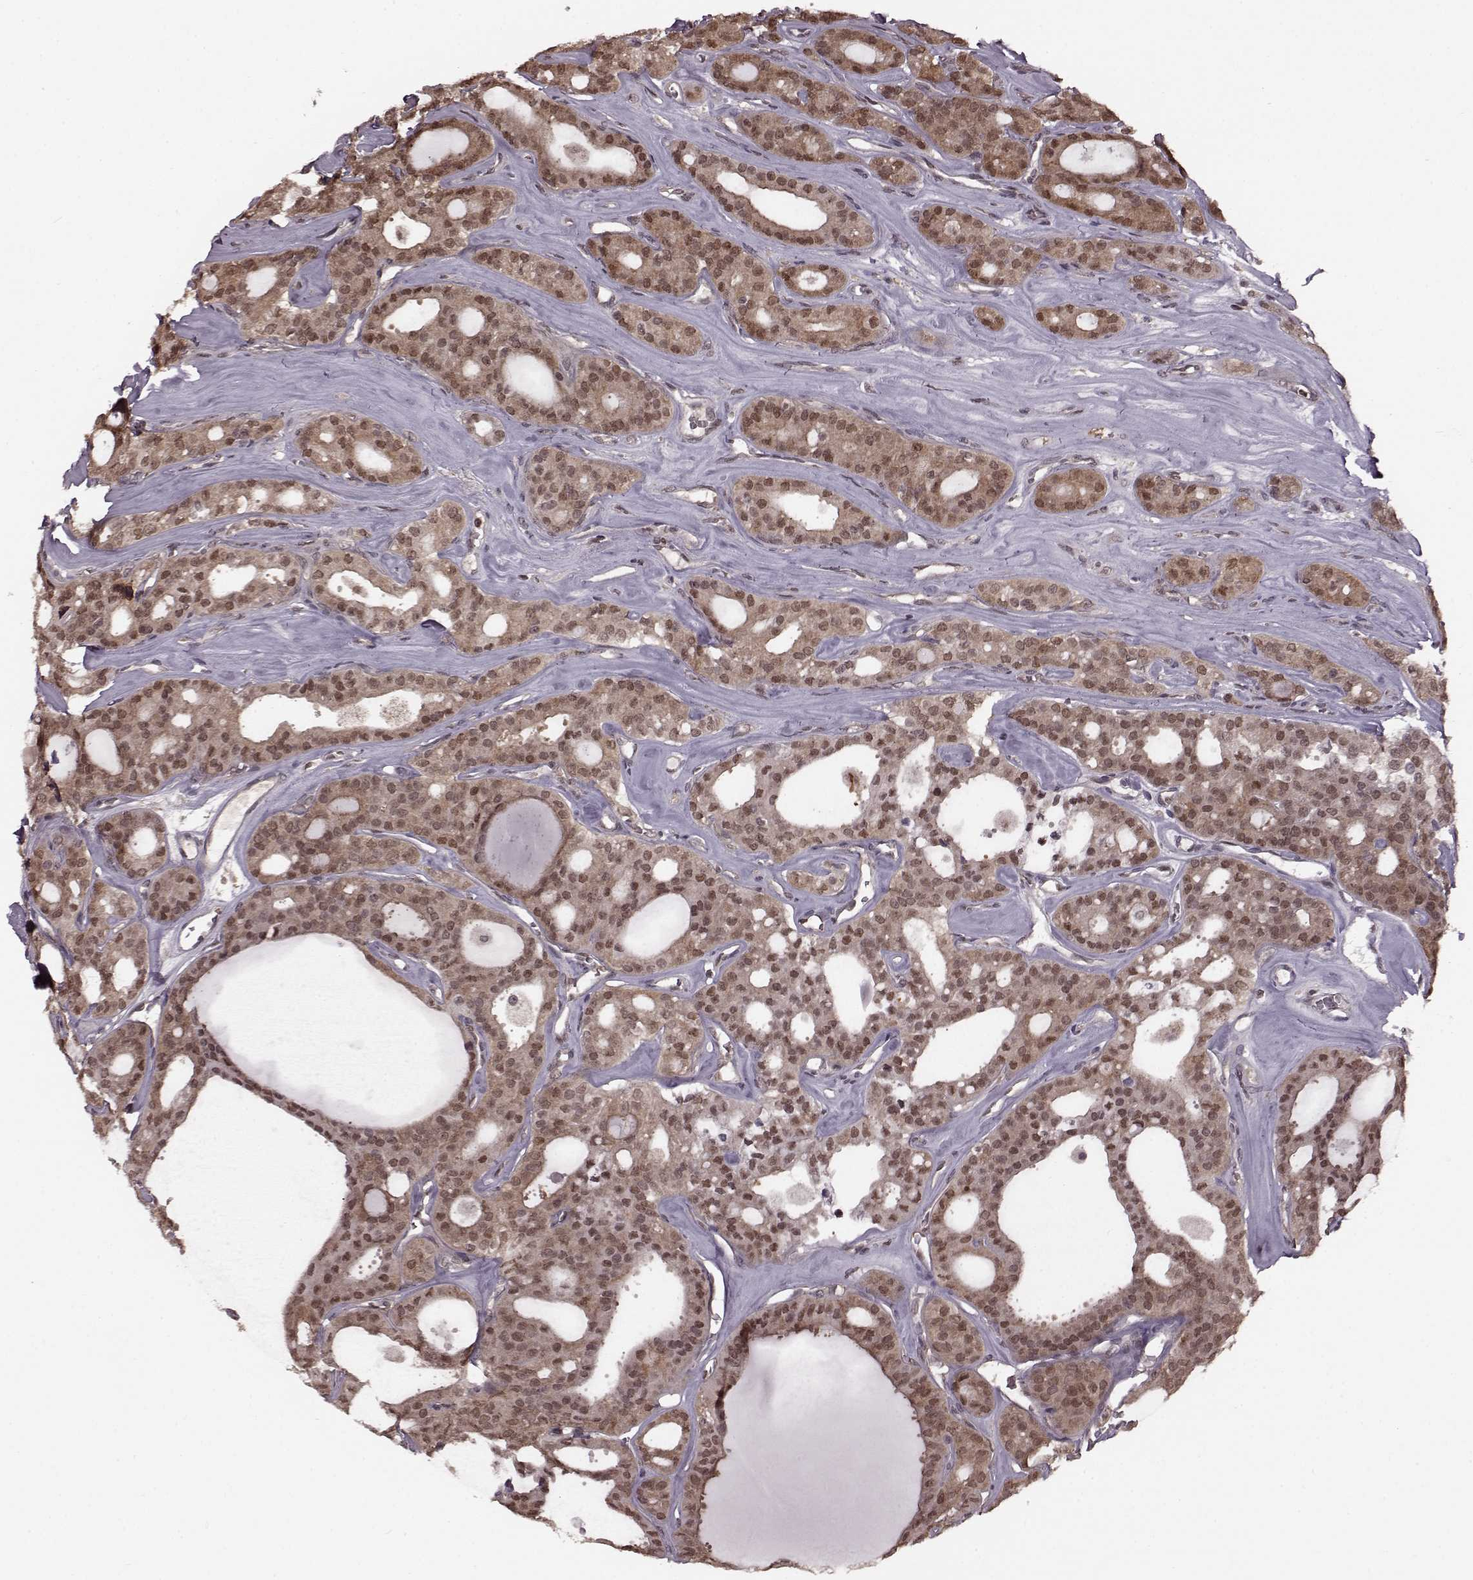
{"staining": {"intensity": "moderate", "quantity": ">75%", "location": "cytoplasmic/membranous,nuclear"}, "tissue": "thyroid cancer", "cell_type": "Tumor cells", "image_type": "cancer", "snomed": [{"axis": "morphology", "description": "Follicular adenoma carcinoma, NOS"}, {"axis": "topography", "description": "Thyroid gland"}], "caption": "The histopathology image exhibits immunohistochemical staining of thyroid cancer. There is moderate cytoplasmic/membranous and nuclear staining is present in approximately >75% of tumor cells. Immunohistochemistry stains the protein of interest in brown and the nuclei are stained blue.", "gene": "GSS", "patient": {"sex": "male", "age": 75}}